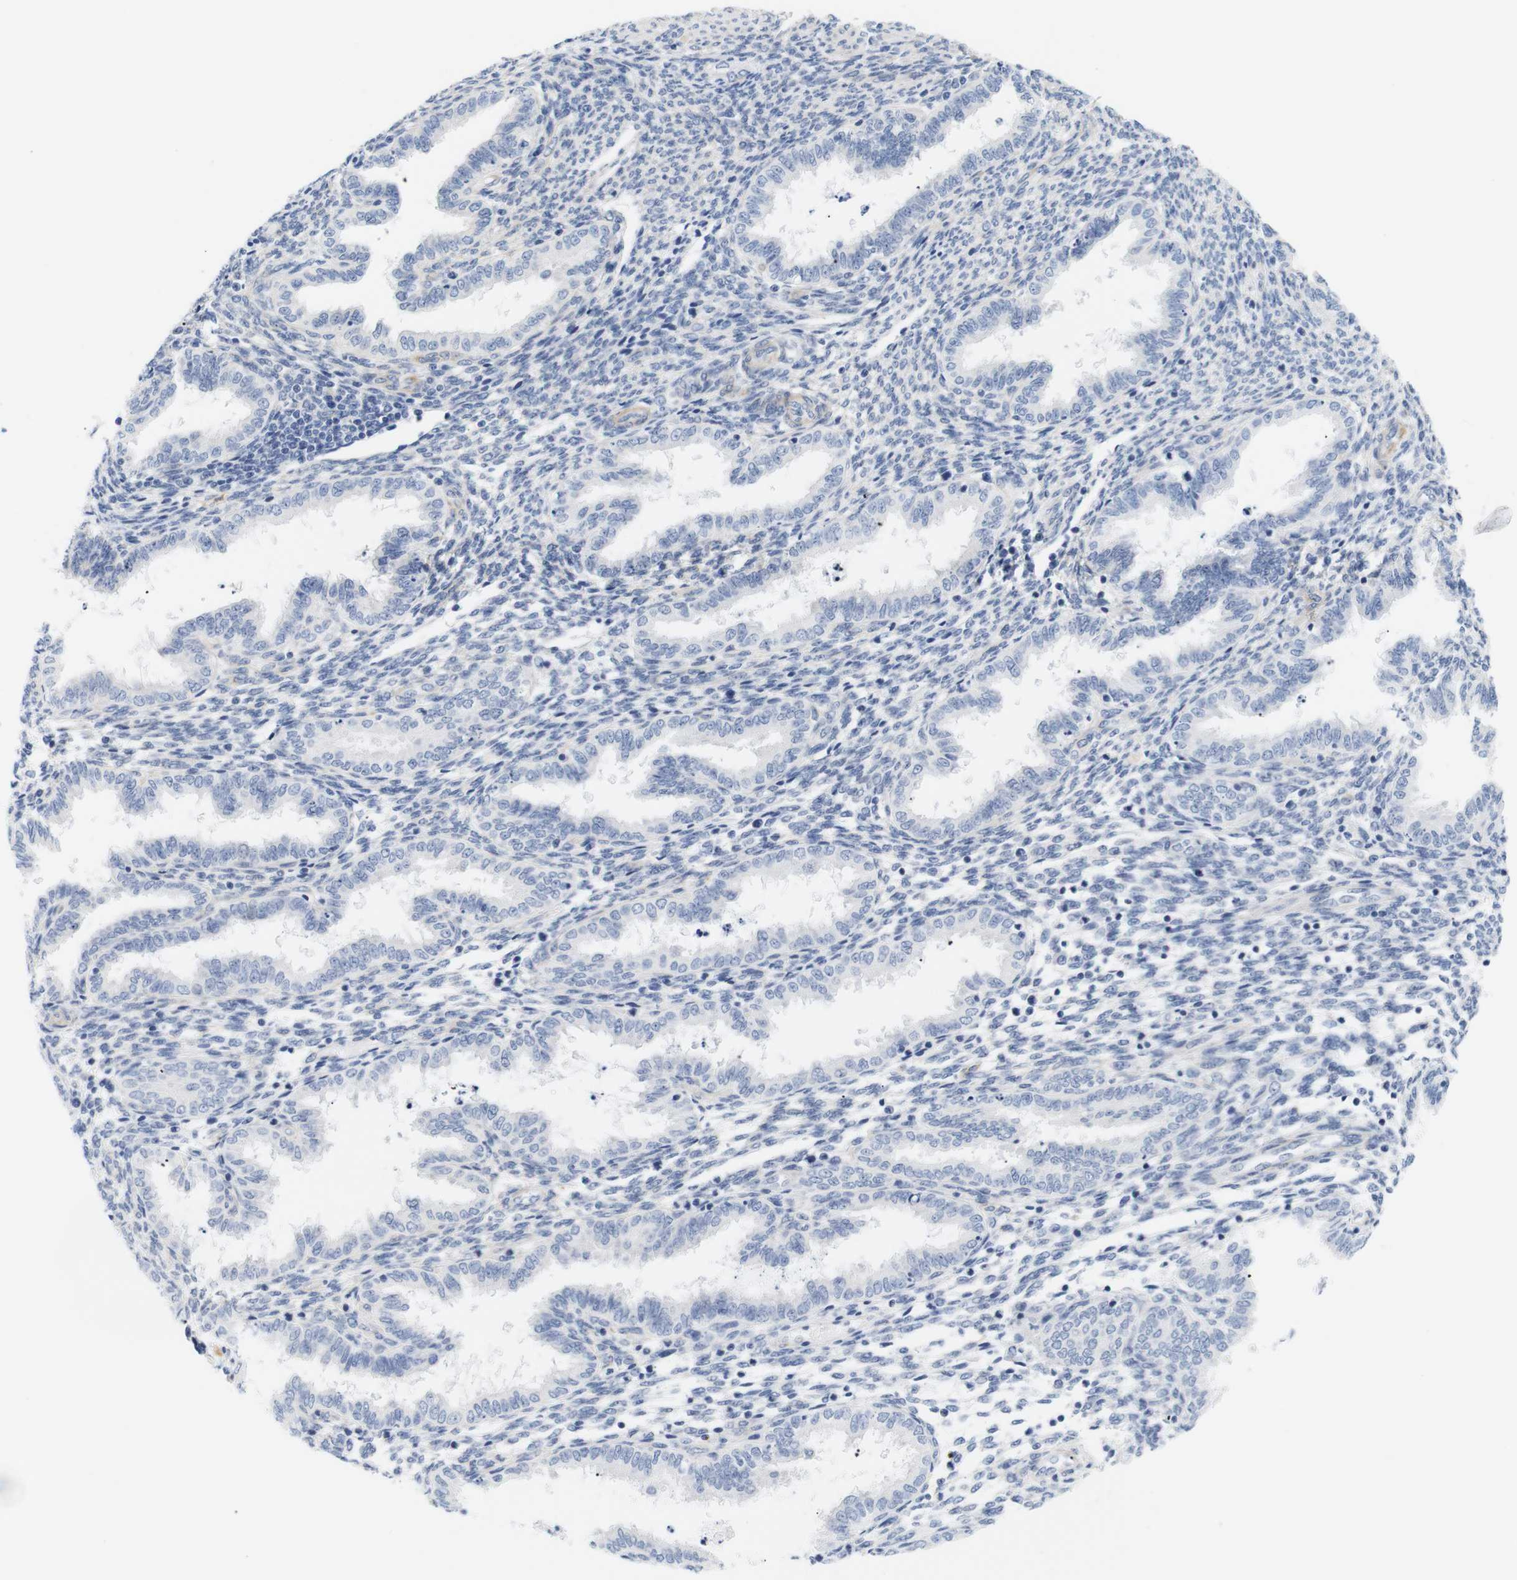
{"staining": {"intensity": "negative", "quantity": "none", "location": "none"}, "tissue": "endometrium", "cell_type": "Cells in endometrial stroma", "image_type": "normal", "snomed": [{"axis": "morphology", "description": "Normal tissue, NOS"}, {"axis": "topography", "description": "Endometrium"}], "caption": "Endometrium stained for a protein using immunohistochemistry (IHC) exhibits no staining cells in endometrial stroma.", "gene": "STMN3", "patient": {"sex": "female", "age": 33}}